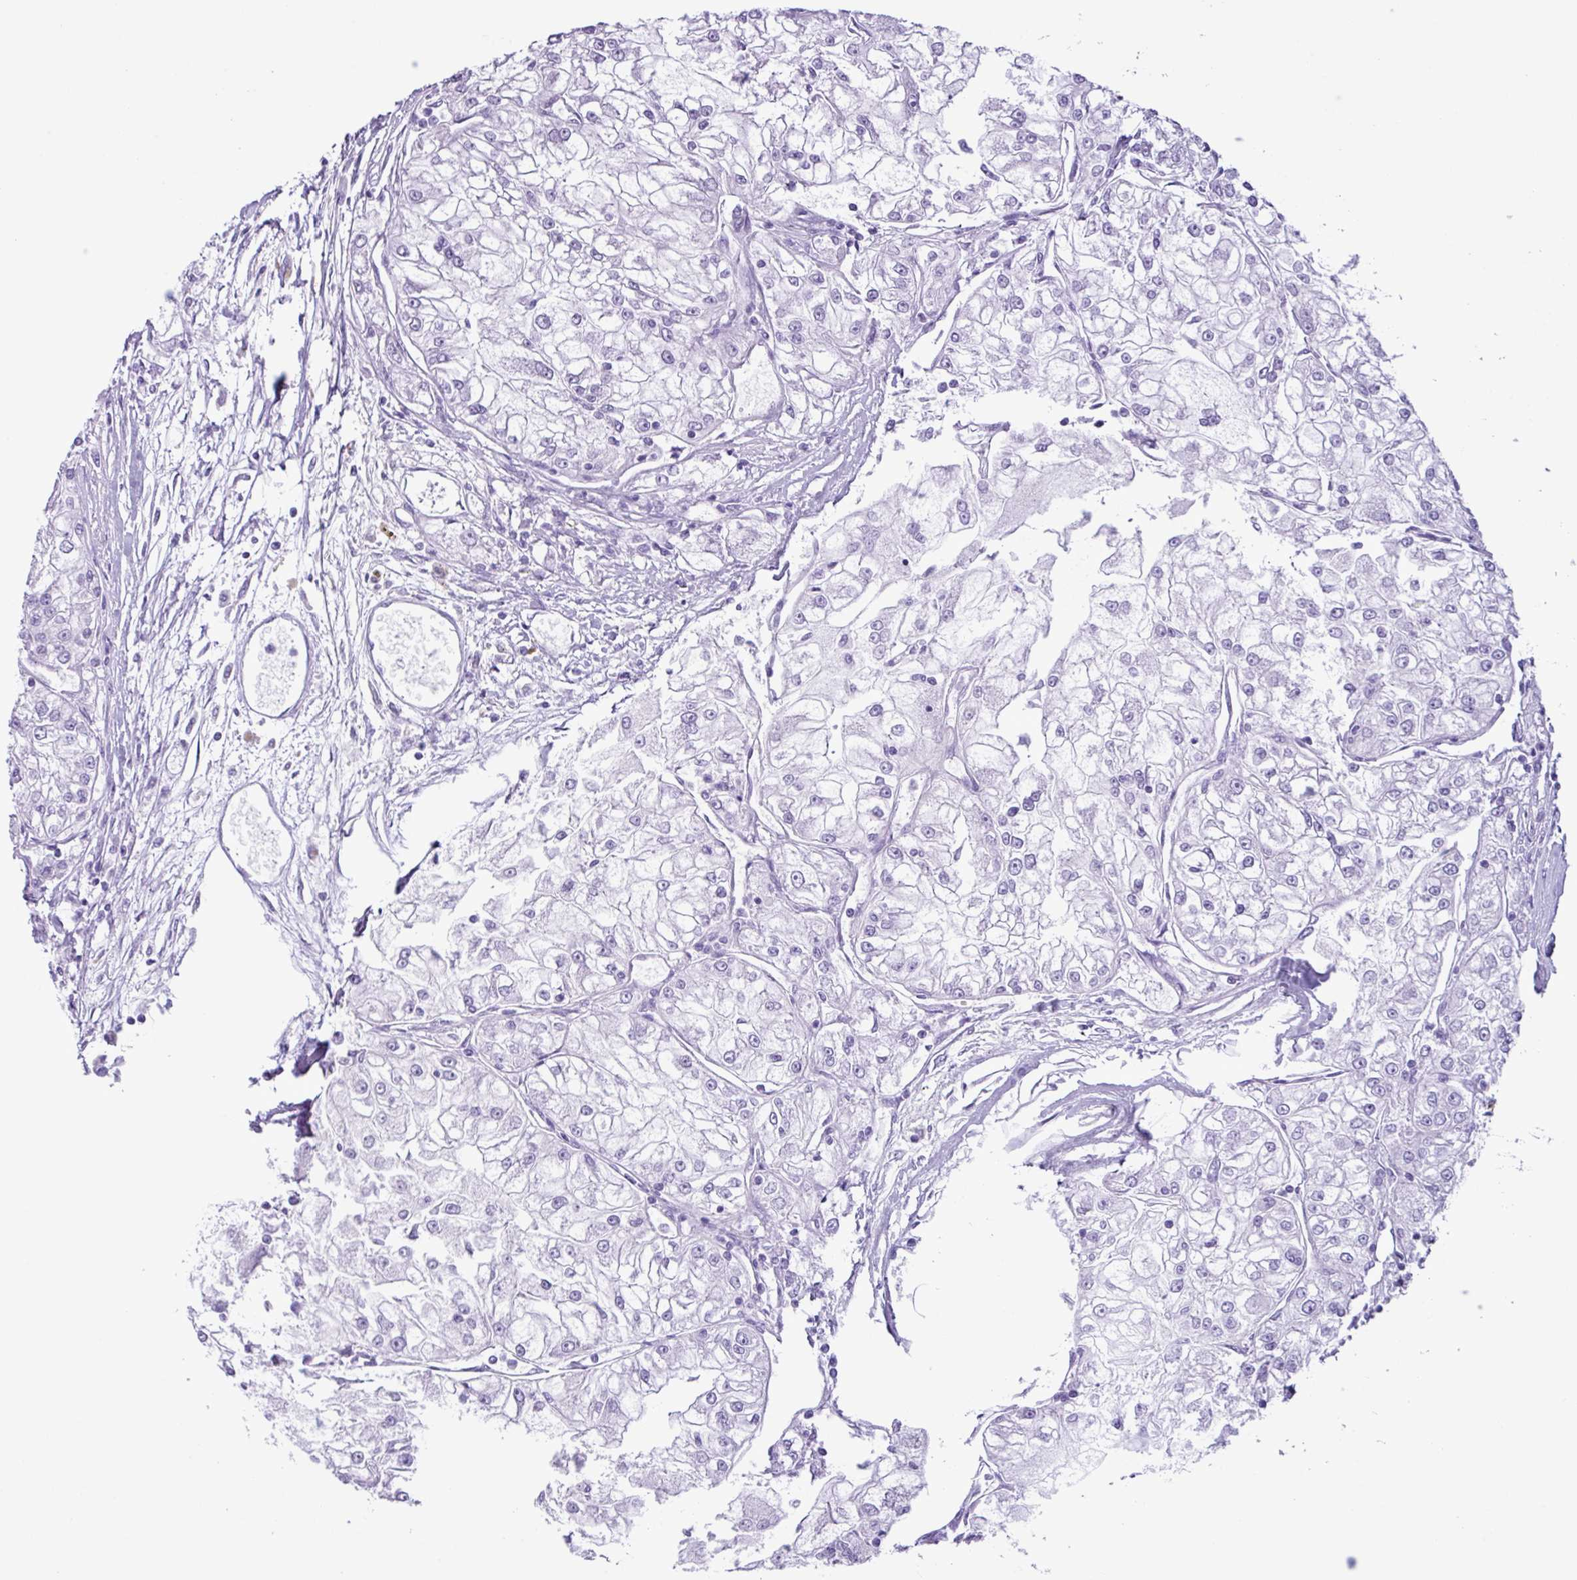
{"staining": {"intensity": "negative", "quantity": "none", "location": "none"}, "tissue": "renal cancer", "cell_type": "Tumor cells", "image_type": "cancer", "snomed": [{"axis": "morphology", "description": "Adenocarcinoma, NOS"}, {"axis": "topography", "description": "Kidney"}], "caption": "A histopathology image of renal adenocarcinoma stained for a protein displays no brown staining in tumor cells.", "gene": "AGO3", "patient": {"sex": "female", "age": 72}}